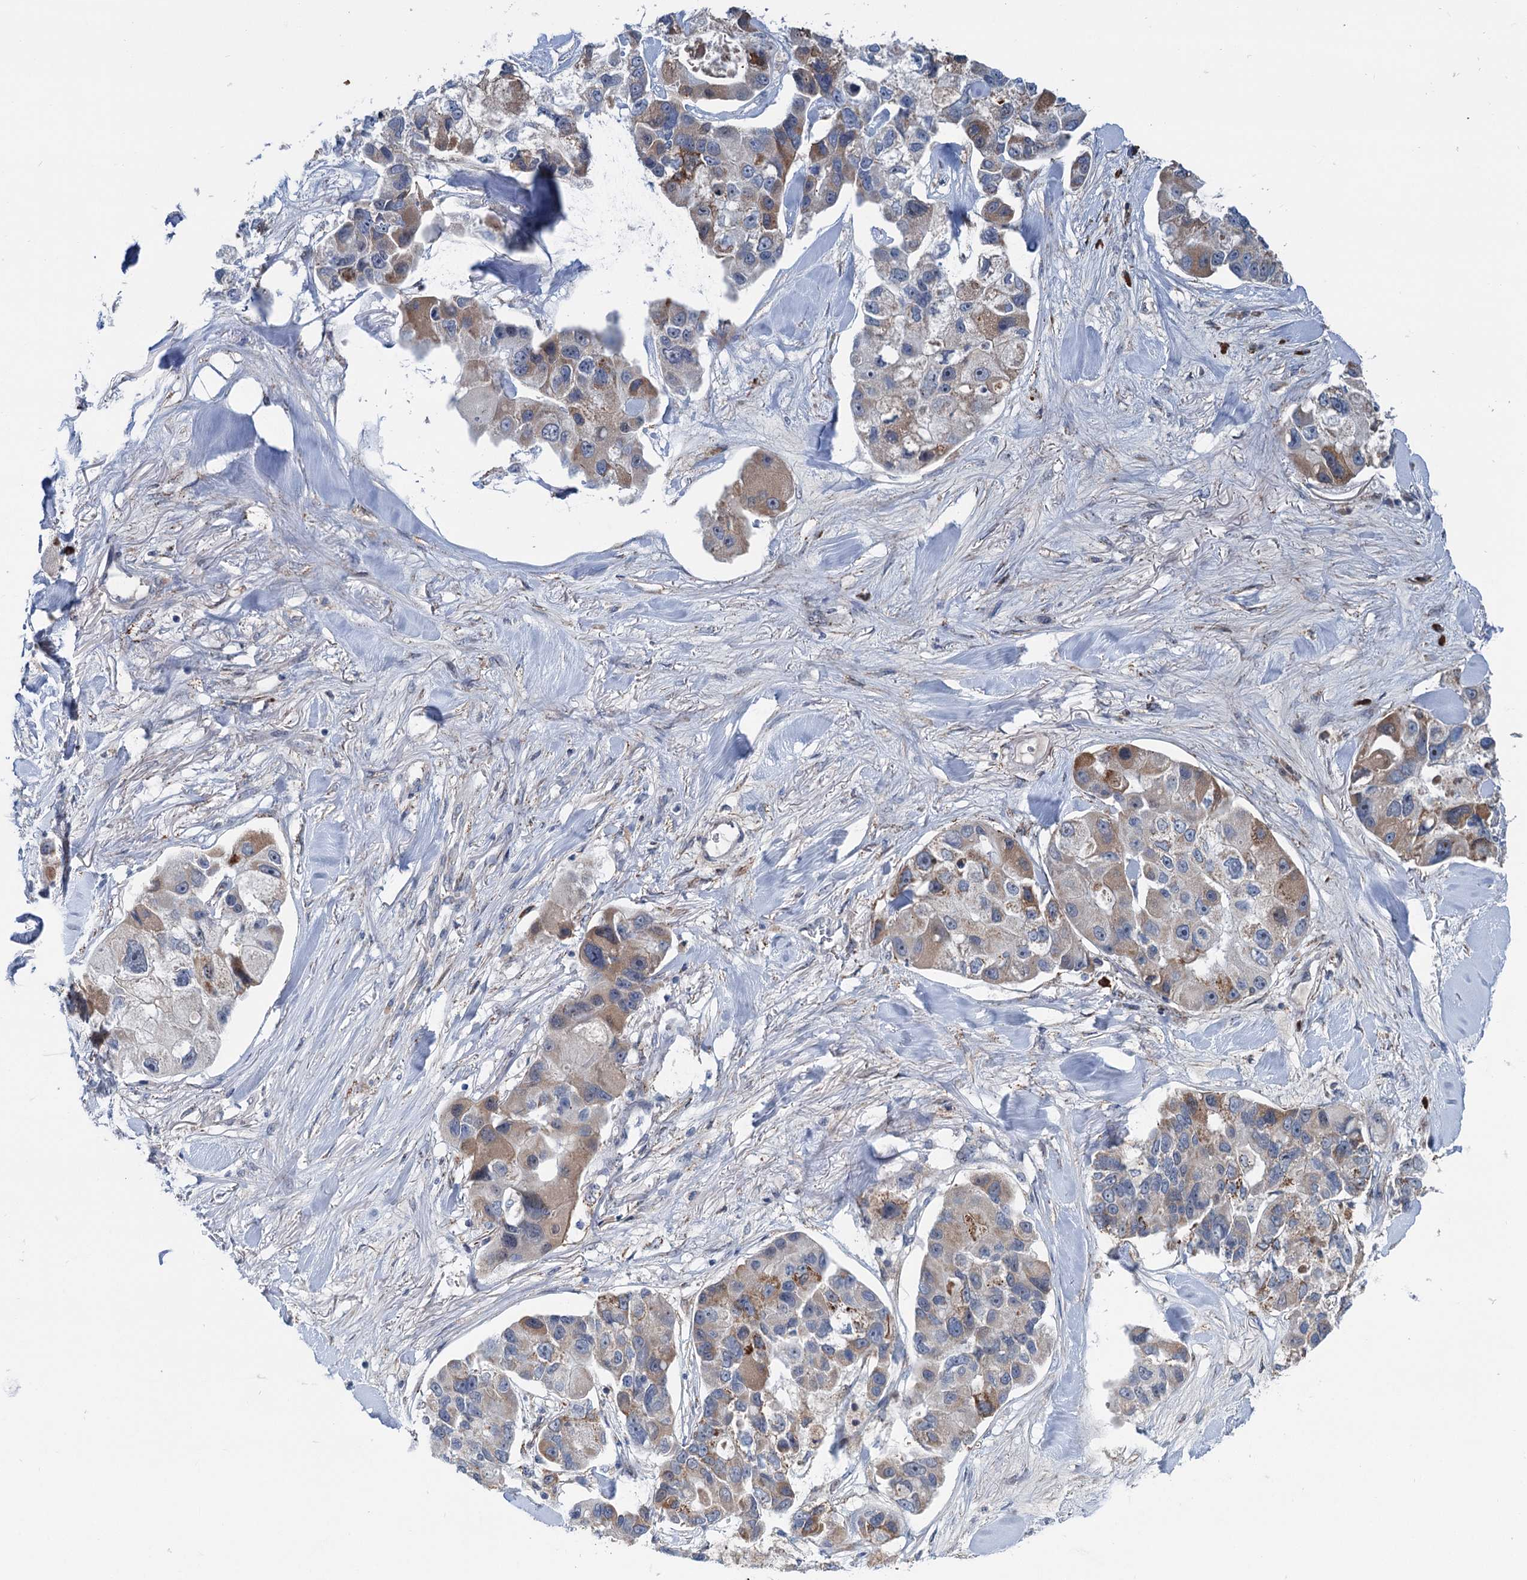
{"staining": {"intensity": "moderate", "quantity": "25%-75%", "location": "cytoplasmic/membranous"}, "tissue": "lung cancer", "cell_type": "Tumor cells", "image_type": "cancer", "snomed": [{"axis": "morphology", "description": "Adenocarcinoma, NOS"}, {"axis": "topography", "description": "Lung"}], "caption": "This histopathology image exhibits immunohistochemistry staining of lung cancer, with medium moderate cytoplasmic/membranous expression in about 25%-75% of tumor cells.", "gene": "LPIN1", "patient": {"sex": "female", "age": 54}}